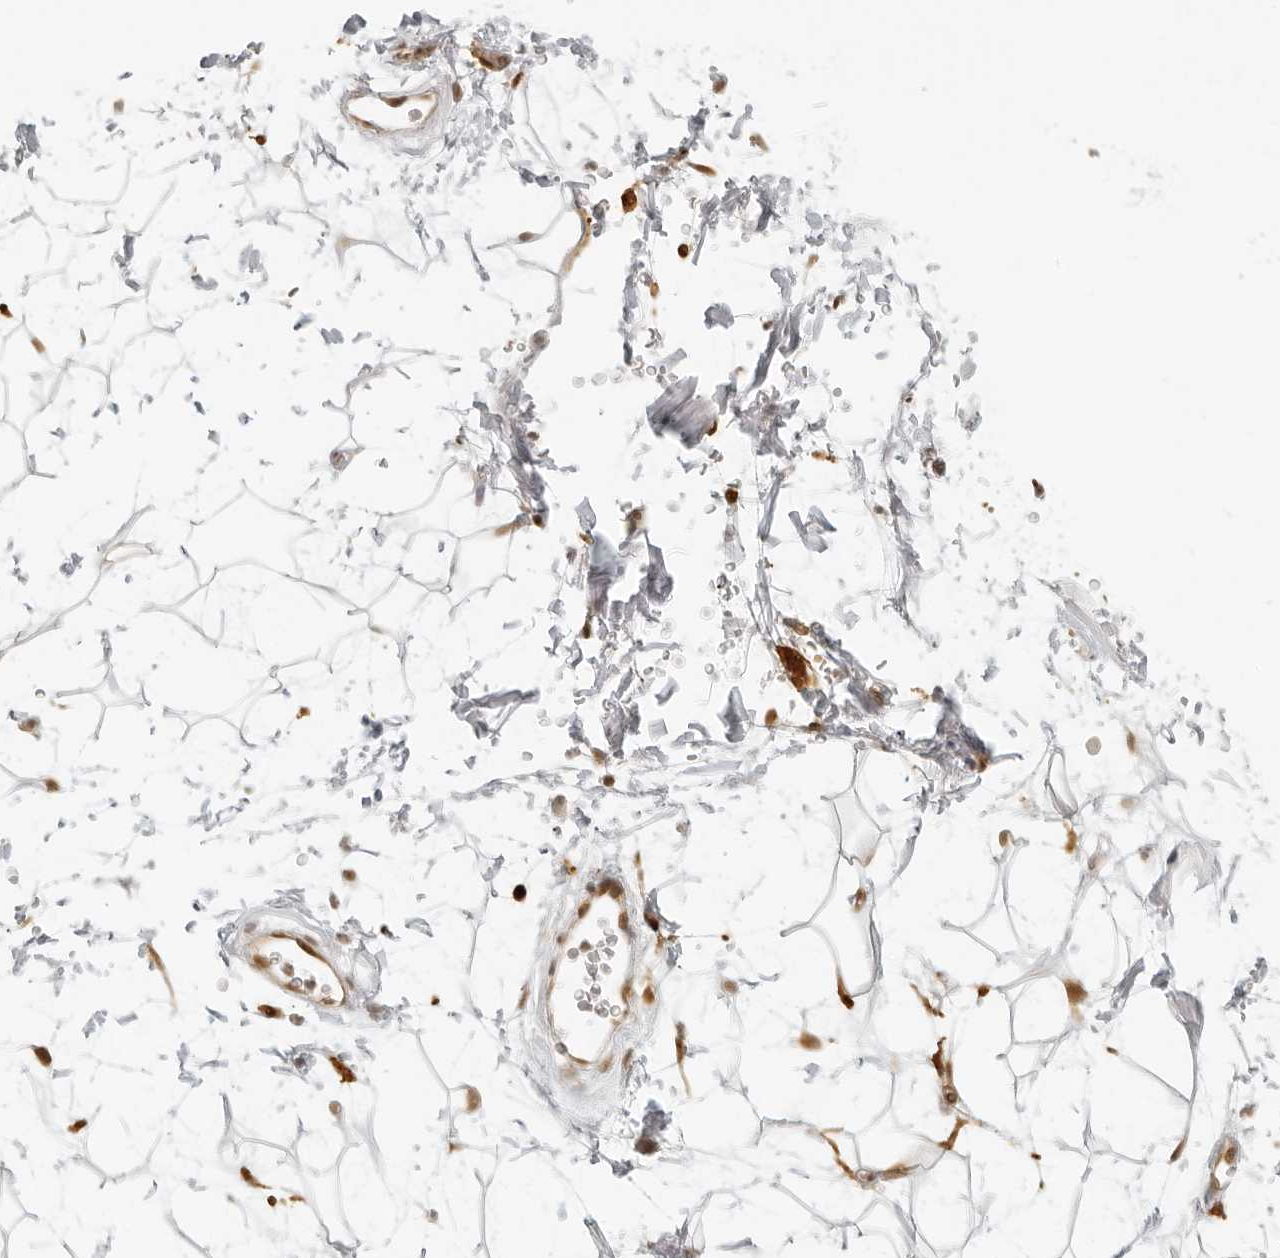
{"staining": {"intensity": "negative", "quantity": "none", "location": "none"}, "tissue": "adipose tissue", "cell_type": "Adipocytes", "image_type": "normal", "snomed": [{"axis": "morphology", "description": "Normal tissue, NOS"}, {"axis": "topography", "description": "Soft tissue"}], "caption": "Immunohistochemistry image of unremarkable adipose tissue: human adipose tissue stained with DAB (3,3'-diaminobenzidine) exhibits no significant protein staining in adipocytes. (Brightfield microscopy of DAB immunohistochemistry at high magnification).", "gene": "ZNF407", "patient": {"sex": "male", "age": 72}}